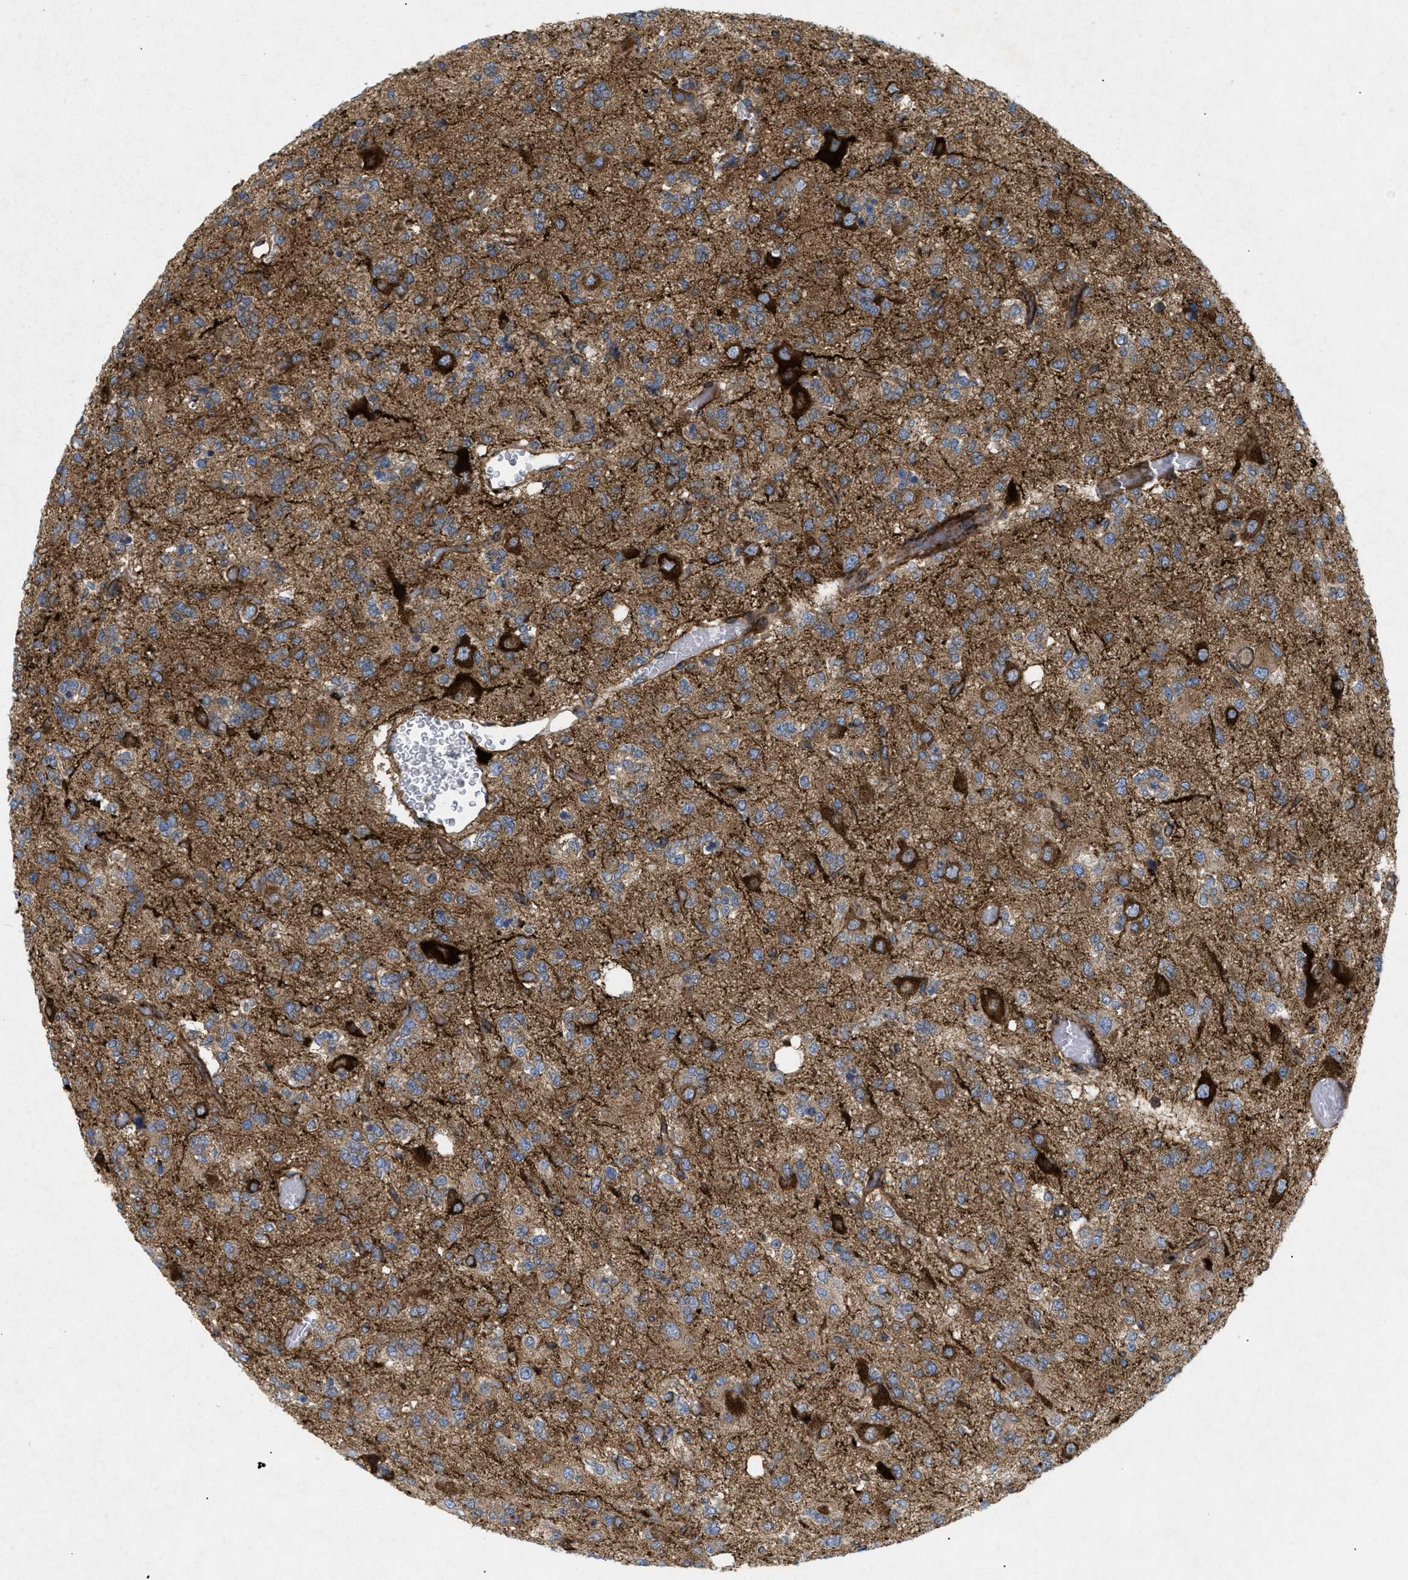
{"staining": {"intensity": "moderate", "quantity": ">75%", "location": "cytoplasmic/membranous"}, "tissue": "glioma", "cell_type": "Tumor cells", "image_type": "cancer", "snomed": [{"axis": "morphology", "description": "Glioma, malignant, Low grade"}, {"axis": "topography", "description": "Brain"}], "caption": "Immunohistochemistry (IHC) of human glioma shows medium levels of moderate cytoplasmic/membranous expression in about >75% of tumor cells.", "gene": "DCTN4", "patient": {"sex": "male", "age": 38}}